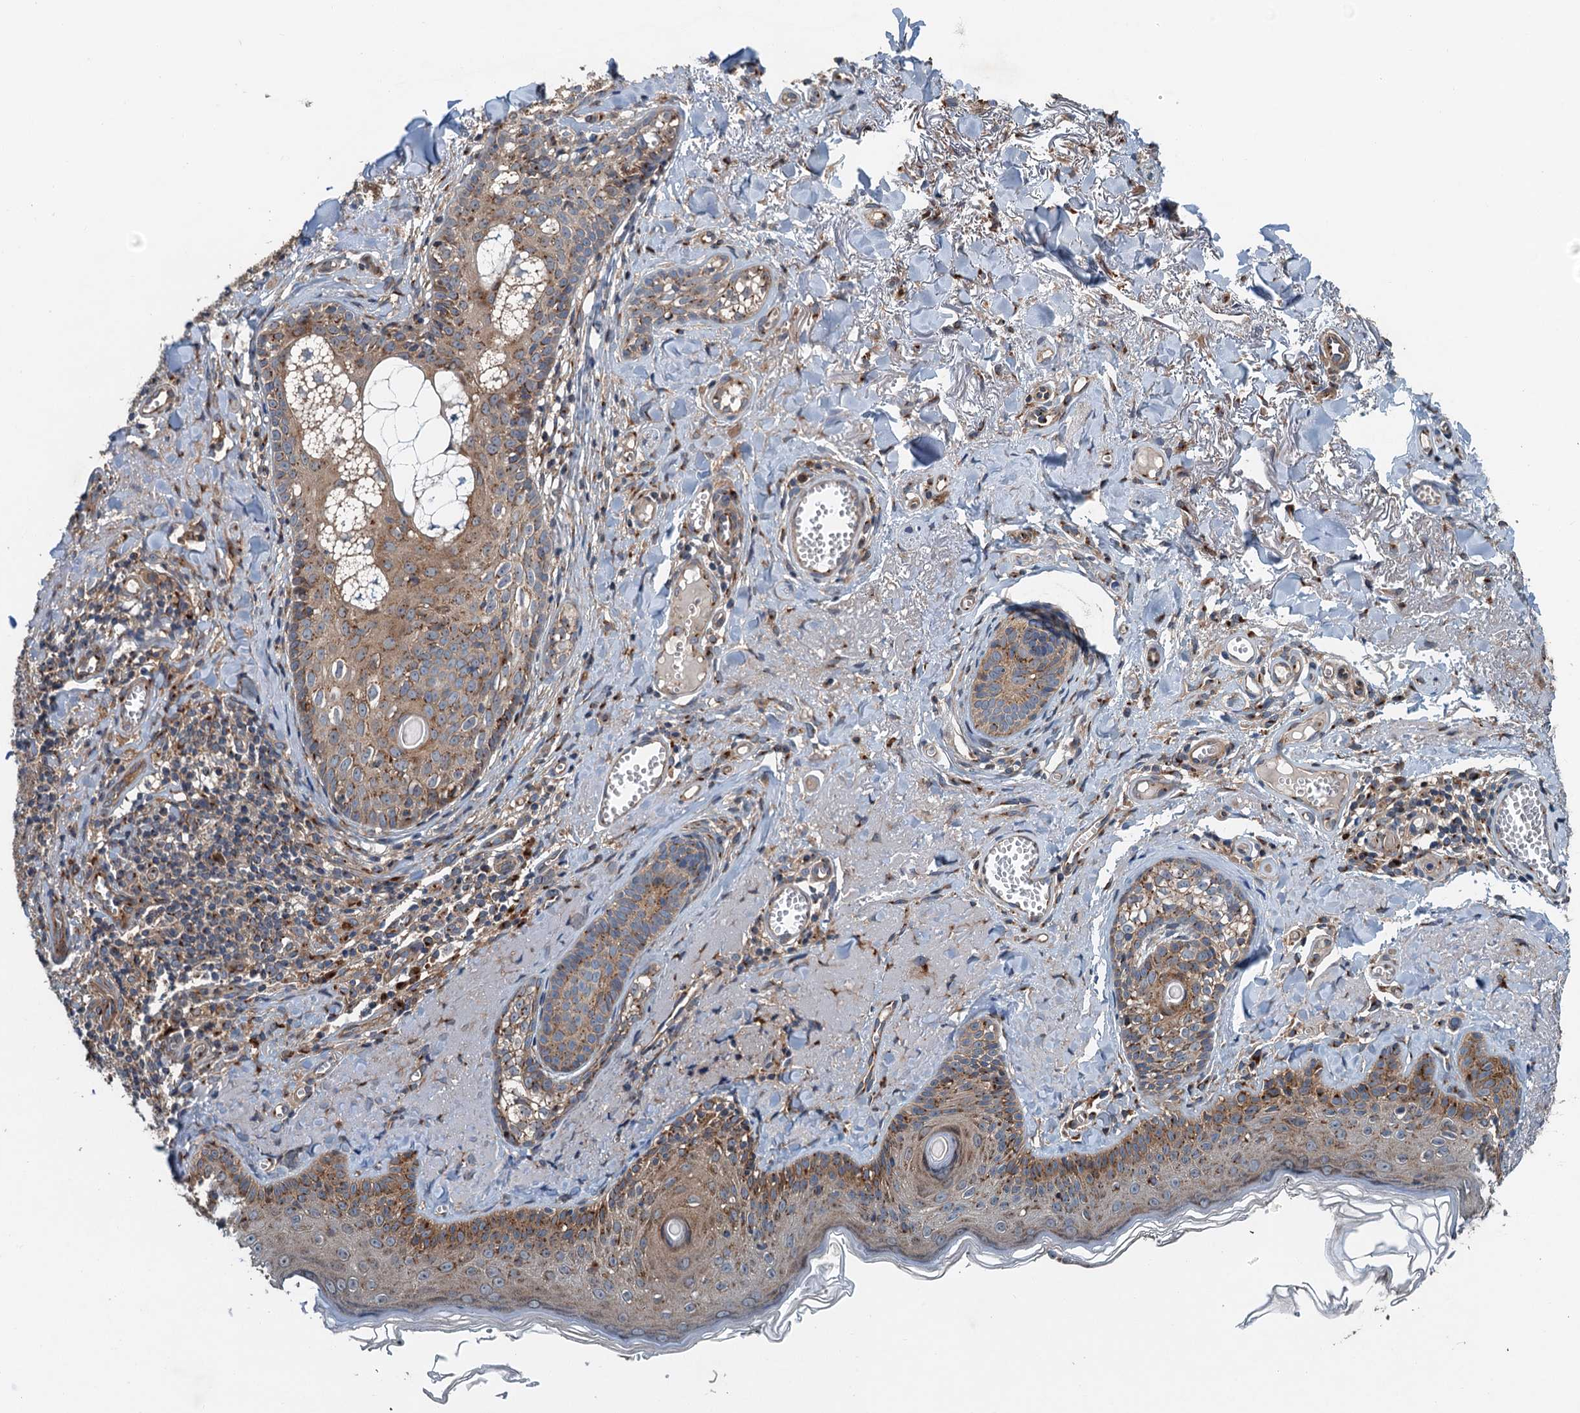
{"staining": {"intensity": "moderate", "quantity": "25%-75%", "location": "cytoplasmic/membranous"}, "tissue": "skin cancer", "cell_type": "Tumor cells", "image_type": "cancer", "snomed": [{"axis": "morphology", "description": "Basal cell carcinoma"}, {"axis": "topography", "description": "Skin"}], "caption": "DAB (3,3'-diaminobenzidine) immunohistochemical staining of human skin basal cell carcinoma displays moderate cytoplasmic/membranous protein positivity in about 25%-75% of tumor cells.", "gene": "COG3", "patient": {"sex": "female", "age": 74}}